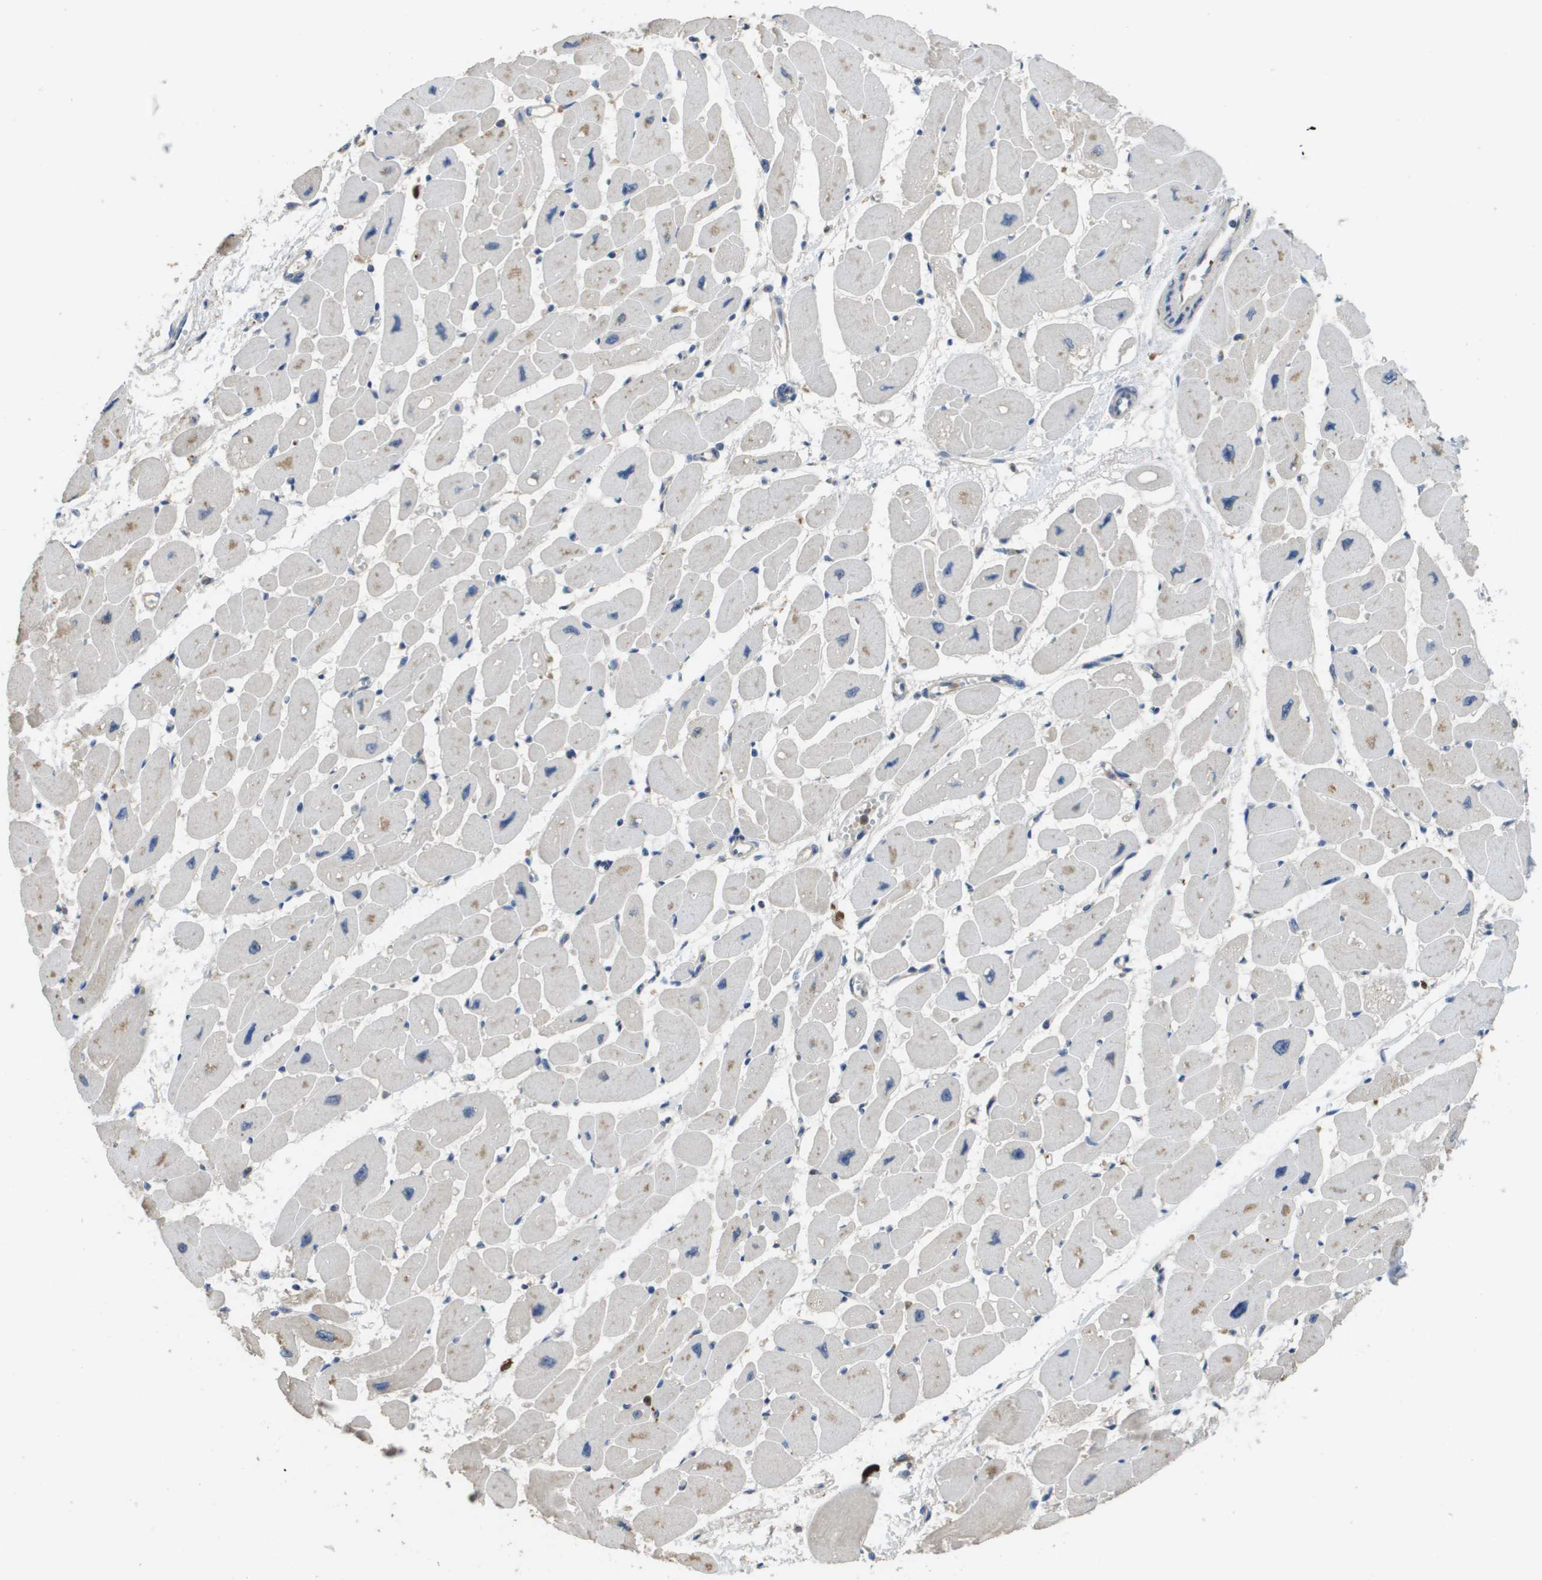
{"staining": {"intensity": "weak", "quantity": "<25%", "location": "cytoplasmic/membranous"}, "tissue": "heart muscle", "cell_type": "Cardiomyocytes", "image_type": "normal", "snomed": [{"axis": "morphology", "description": "Normal tissue, NOS"}, {"axis": "topography", "description": "Heart"}], "caption": "Image shows no protein staining in cardiomyocytes of unremarkable heart muscle. The staining was performed using DAB to visualize the protein expression in brown, while the nuclei were stained in blue with hematoxylin (Magnification: 20x).", "gene": "RAB27B", "patient": {"sex": "female", "age": 54}}